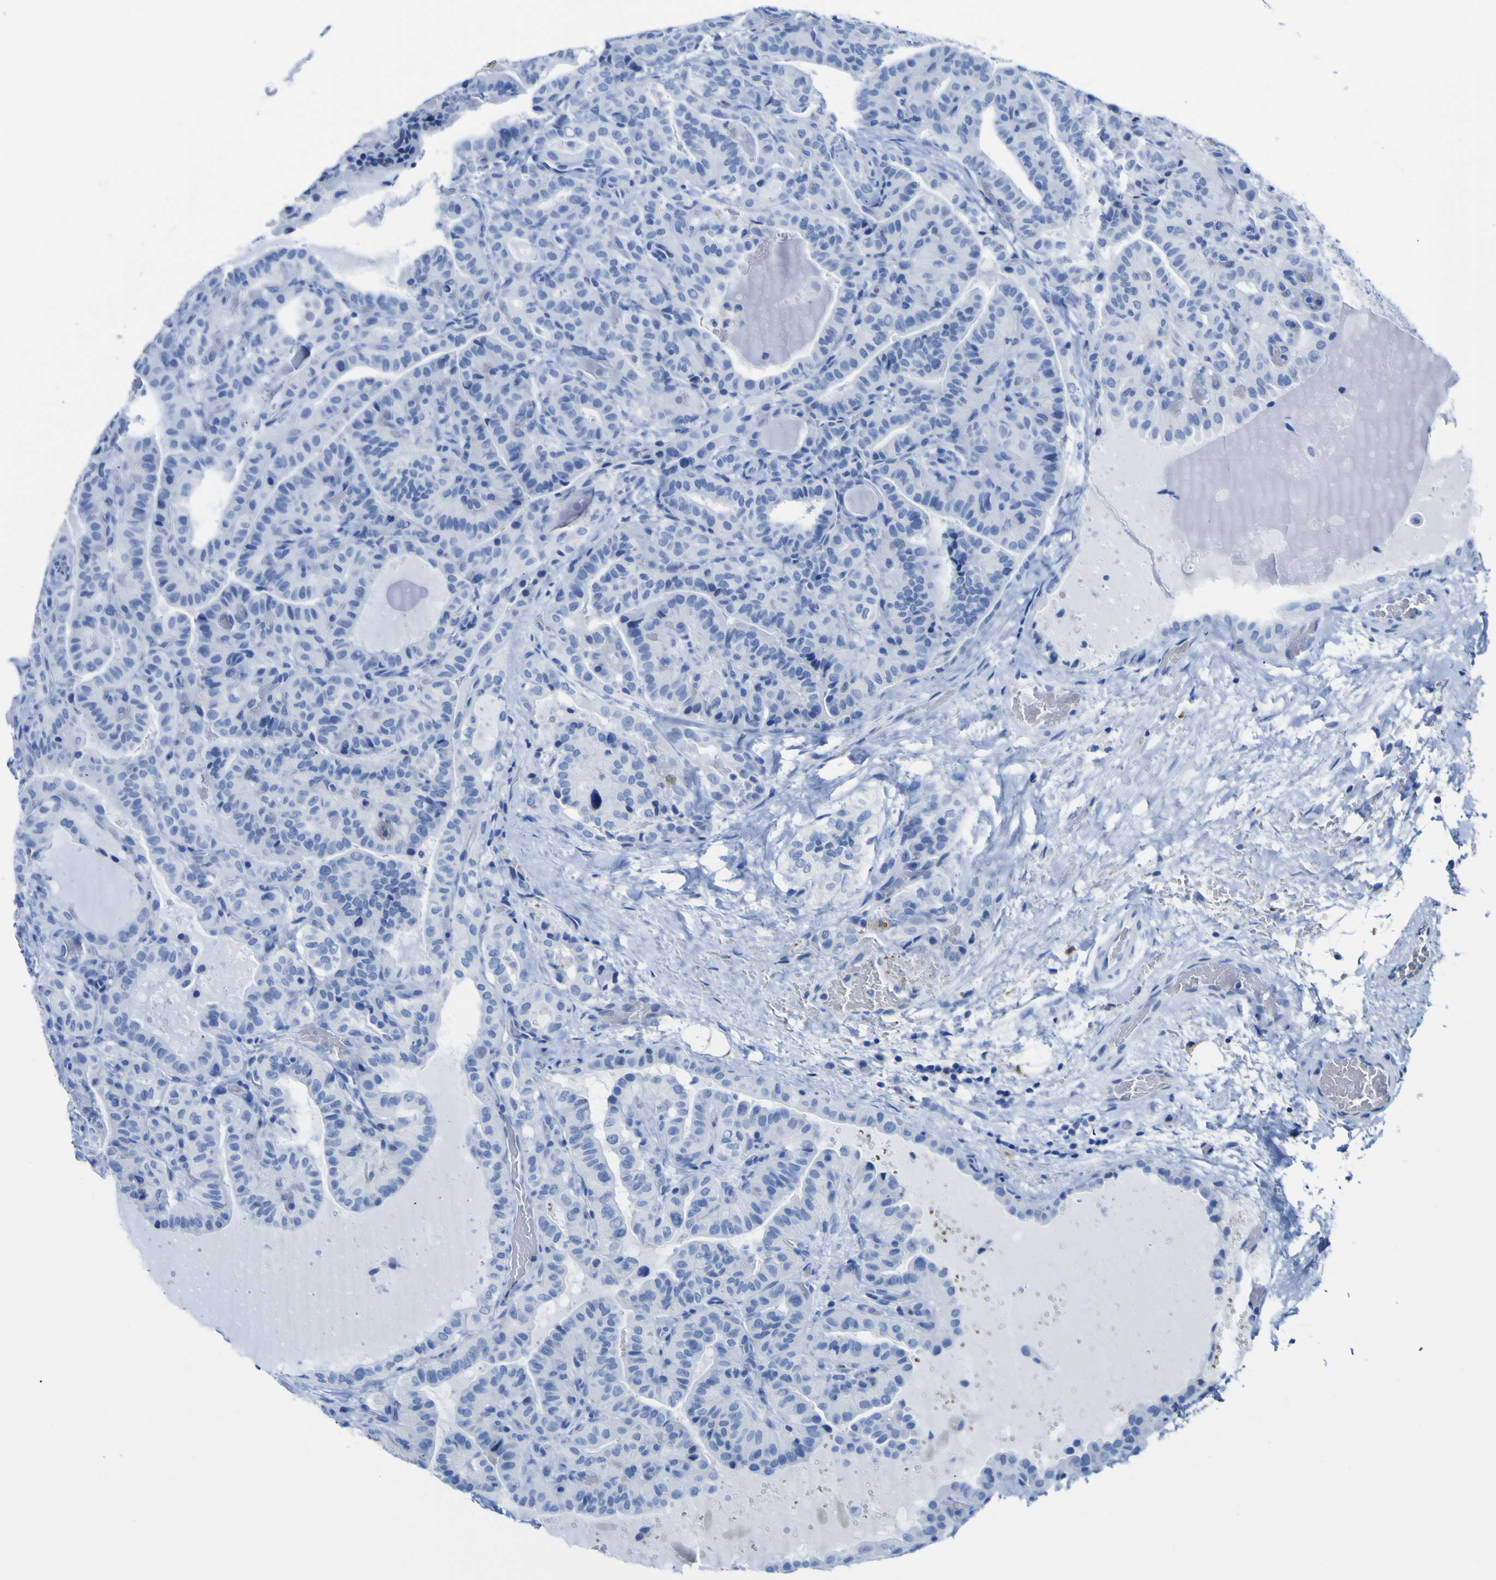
{"staining": {"intensity": "negative", "quantity": "none", "location": "none"}, "tissue": "thyroid cancer", "cell_type": "Tumor cells", "image_type": "cancer", "snomed": [{"axis": "morphology", "description": "Papillary adenocarcinoma, NOS"}, {"axis": "topography", "description": "Thyroid gland"}], "caption": "IHC of papillary adenocarcinoma (thyroid) displays no expression in tumor cells. The staining is performed using DAB (3,3'-diaminobenzidine) brown chromogen with nuclei counter-stained in using hematoxylin.", "gene": "DACH1", "patient": {"sex": "male", "age": 77}}